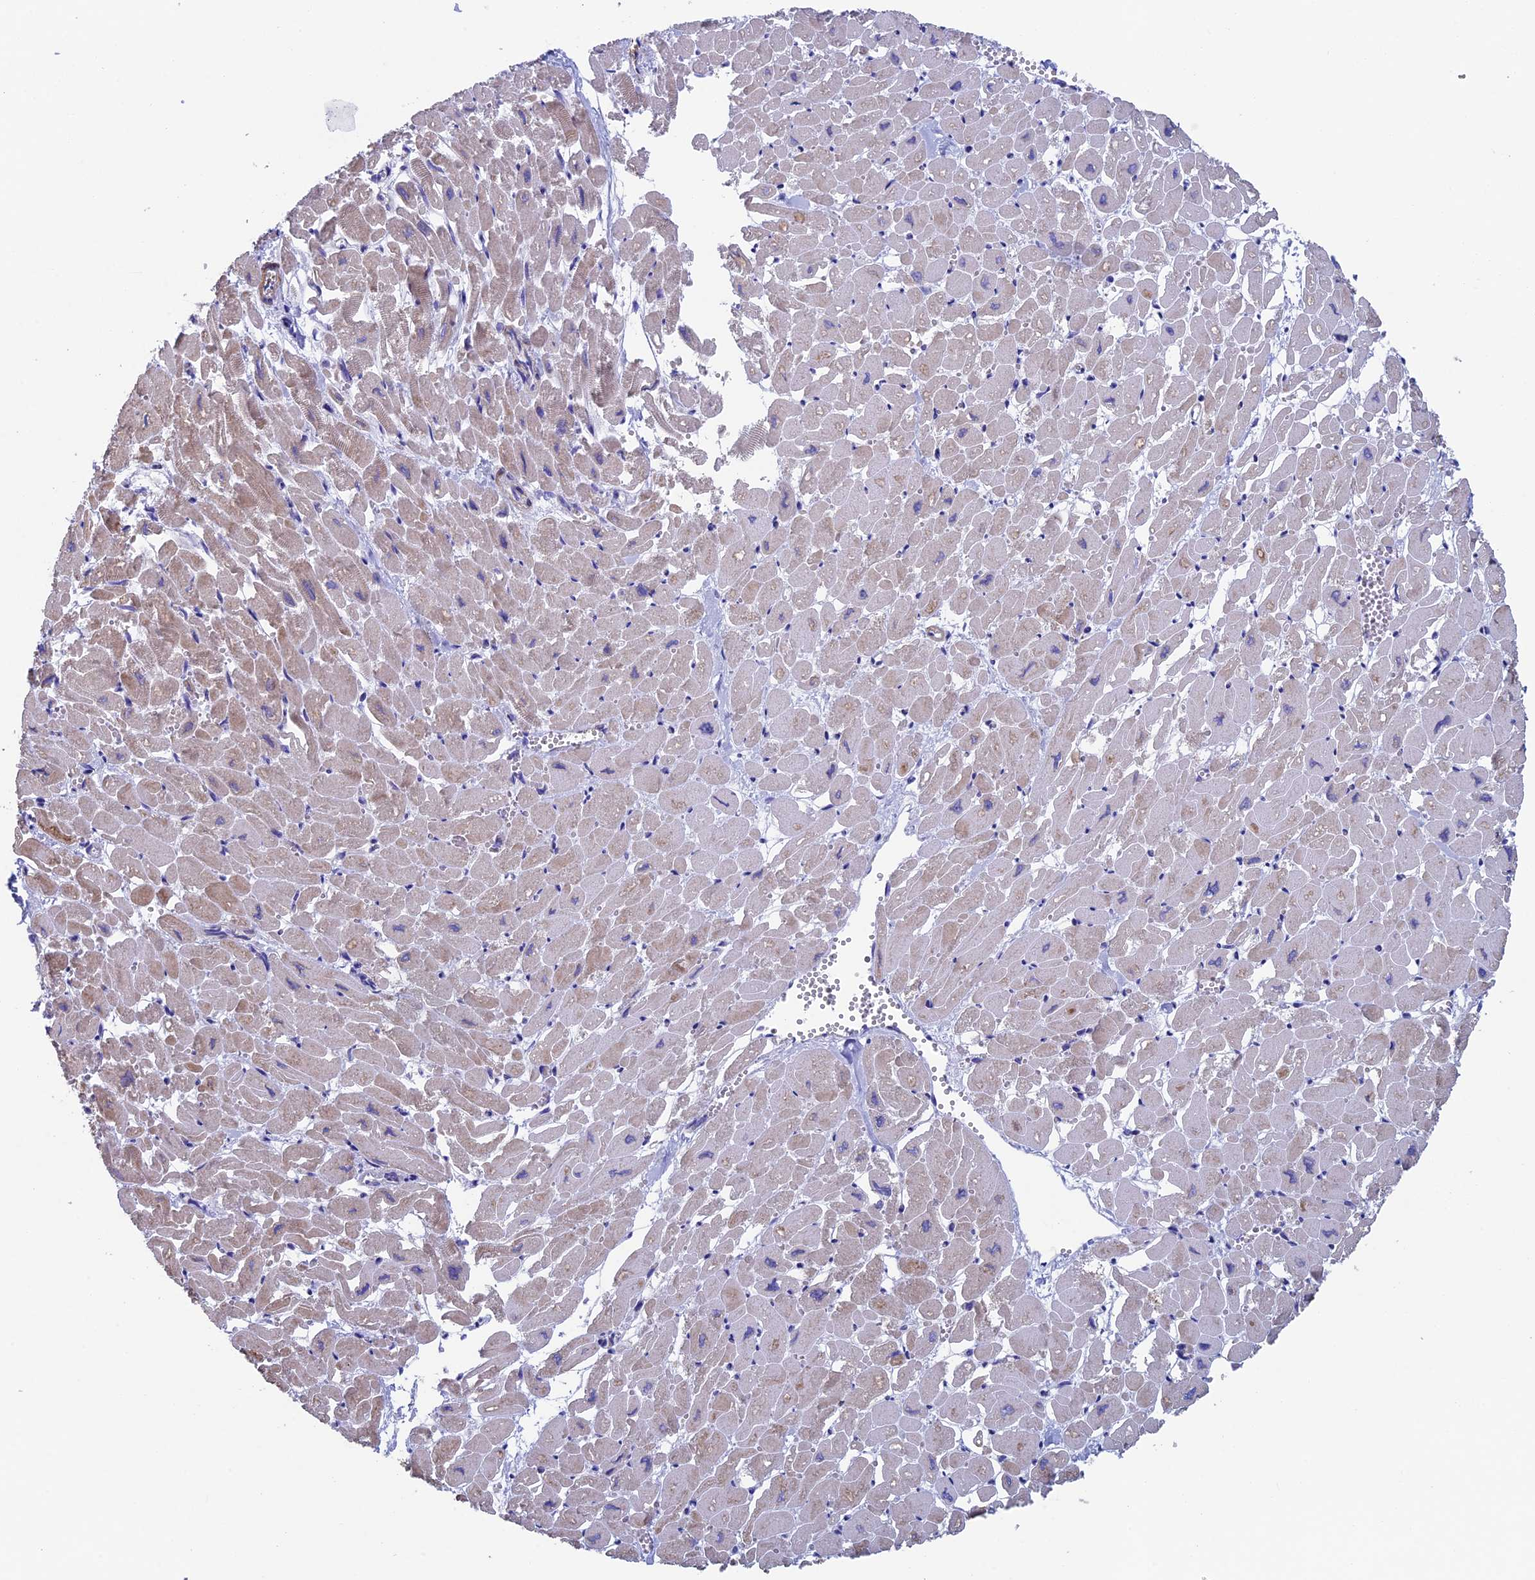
{"staining": {"intensity": "moderate", "quantity": "25%-75%", "location": "cytoplasmic/membranous"}, "tissue": "heart muscle", "cell_type": "Cardiomyocytes", "image_type": "normal", "snomed": [{"axis": "morphology", "description": "Normal tissue, NOS"}, {"axis": "topography", "description": "Heart"}], "caption": "Immunohistochemical staining of normal human heart muscle reveals moderate cytoplasmic/membranous protein expression in approximately 25%-75% of cardiomyocytes.", "gene": "ADH7", "patient": {"sex": "male", "age": 54}}